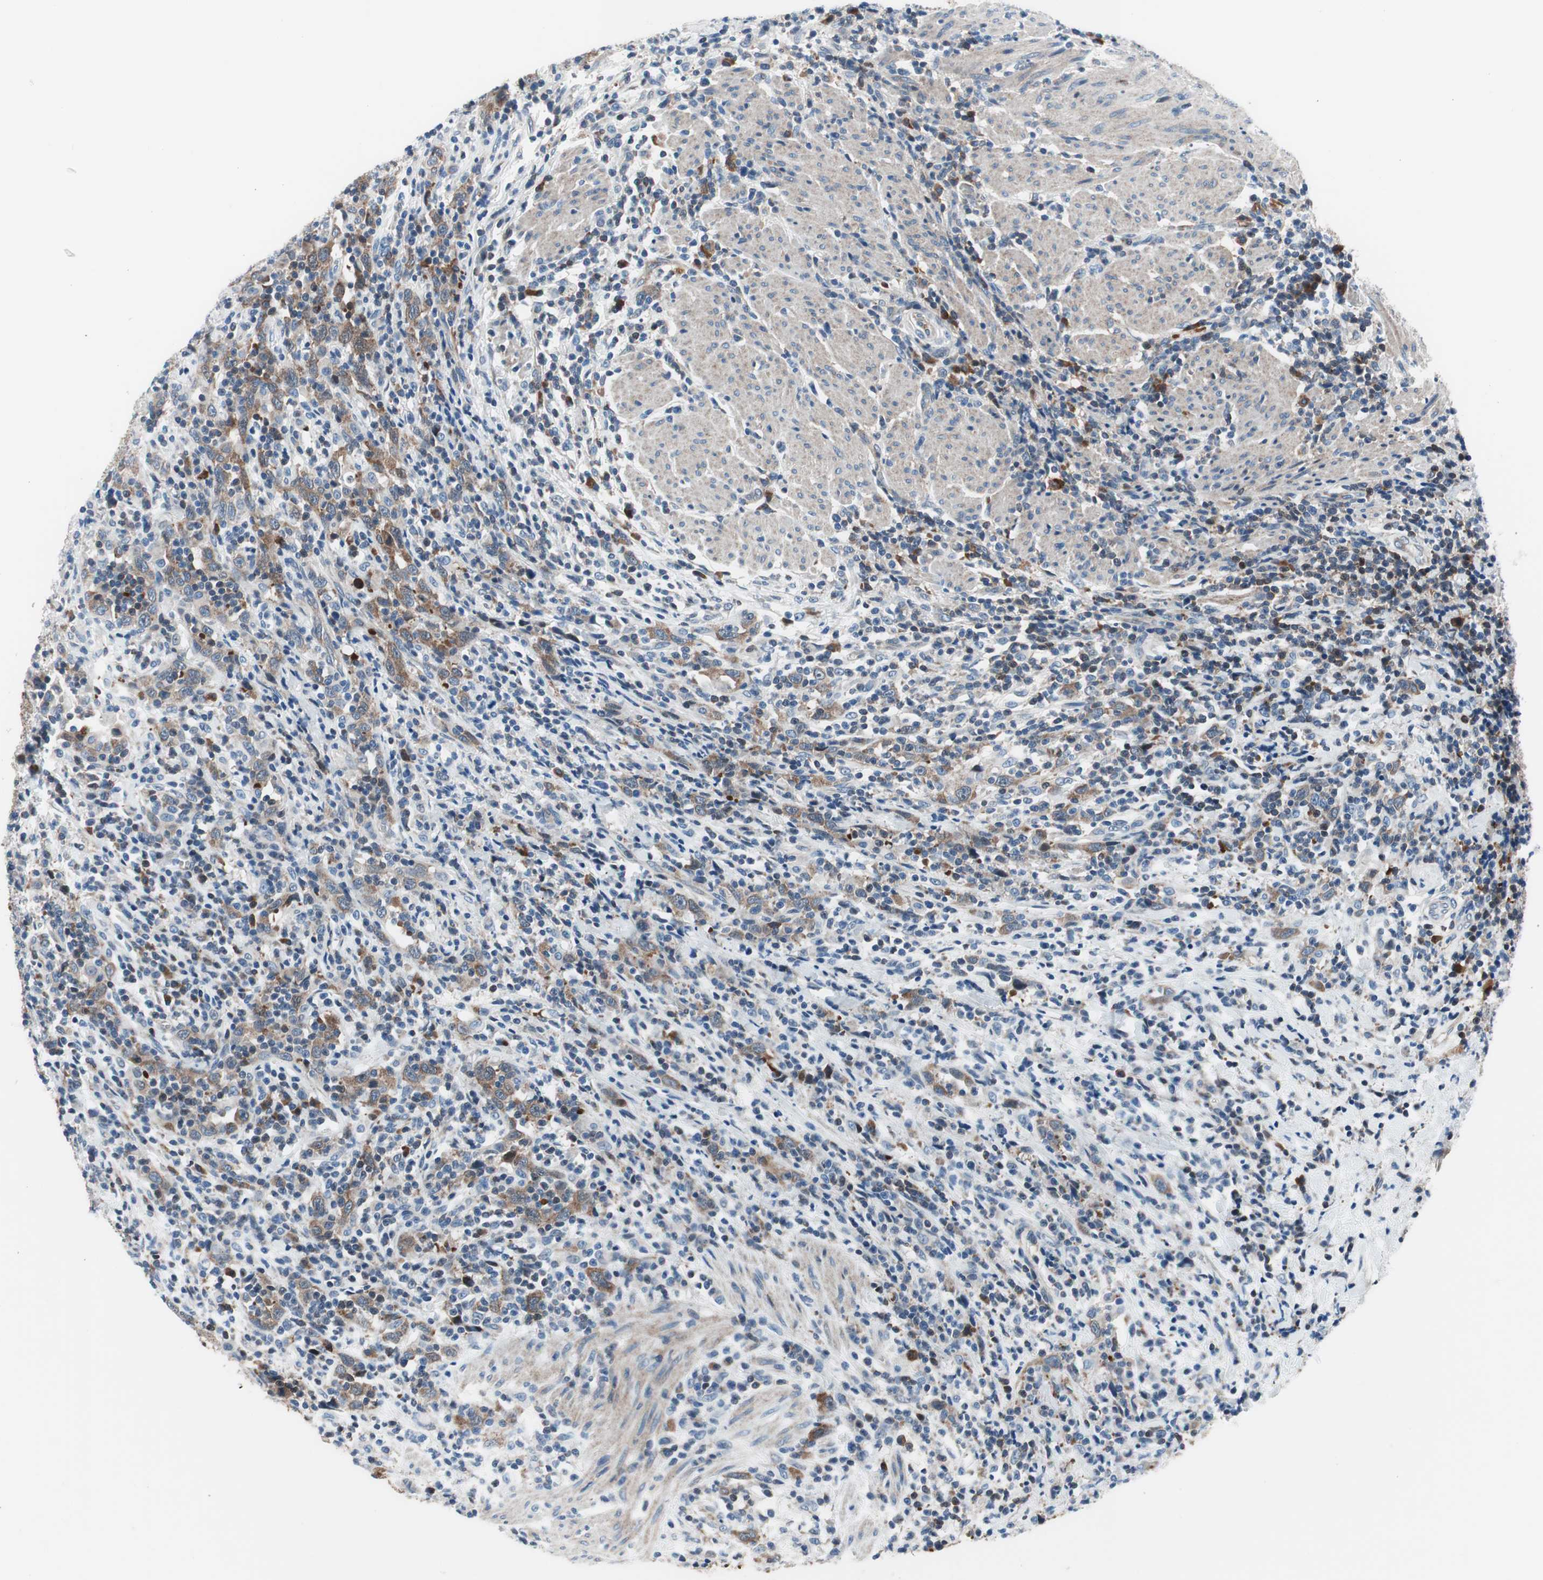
{"staining": {"intensity": "moderate", "quantity": "25%-75%", "location": "cytoplasmic/membranous"}, "tissue": "urothelial cancer", "cell_type": "Tumor cells", "image_type": "cancer", "snomed": [{"axis": "morphology", "description": "Urothelial carcinoma, High grade"}, {"axis": "topography", "description": "Urinary bladder"}], "caption": "Immunohistochemistry (IHC) photomicrograph of urothelial cancer stained for a protein (brown), which demonstrates medium levels of moderate cytoplasmic/membranous positivity in approximately 25%-75% of tumor cells.", "gene": "PRDX2", "patient": {"sex": "male", "age": 61}}